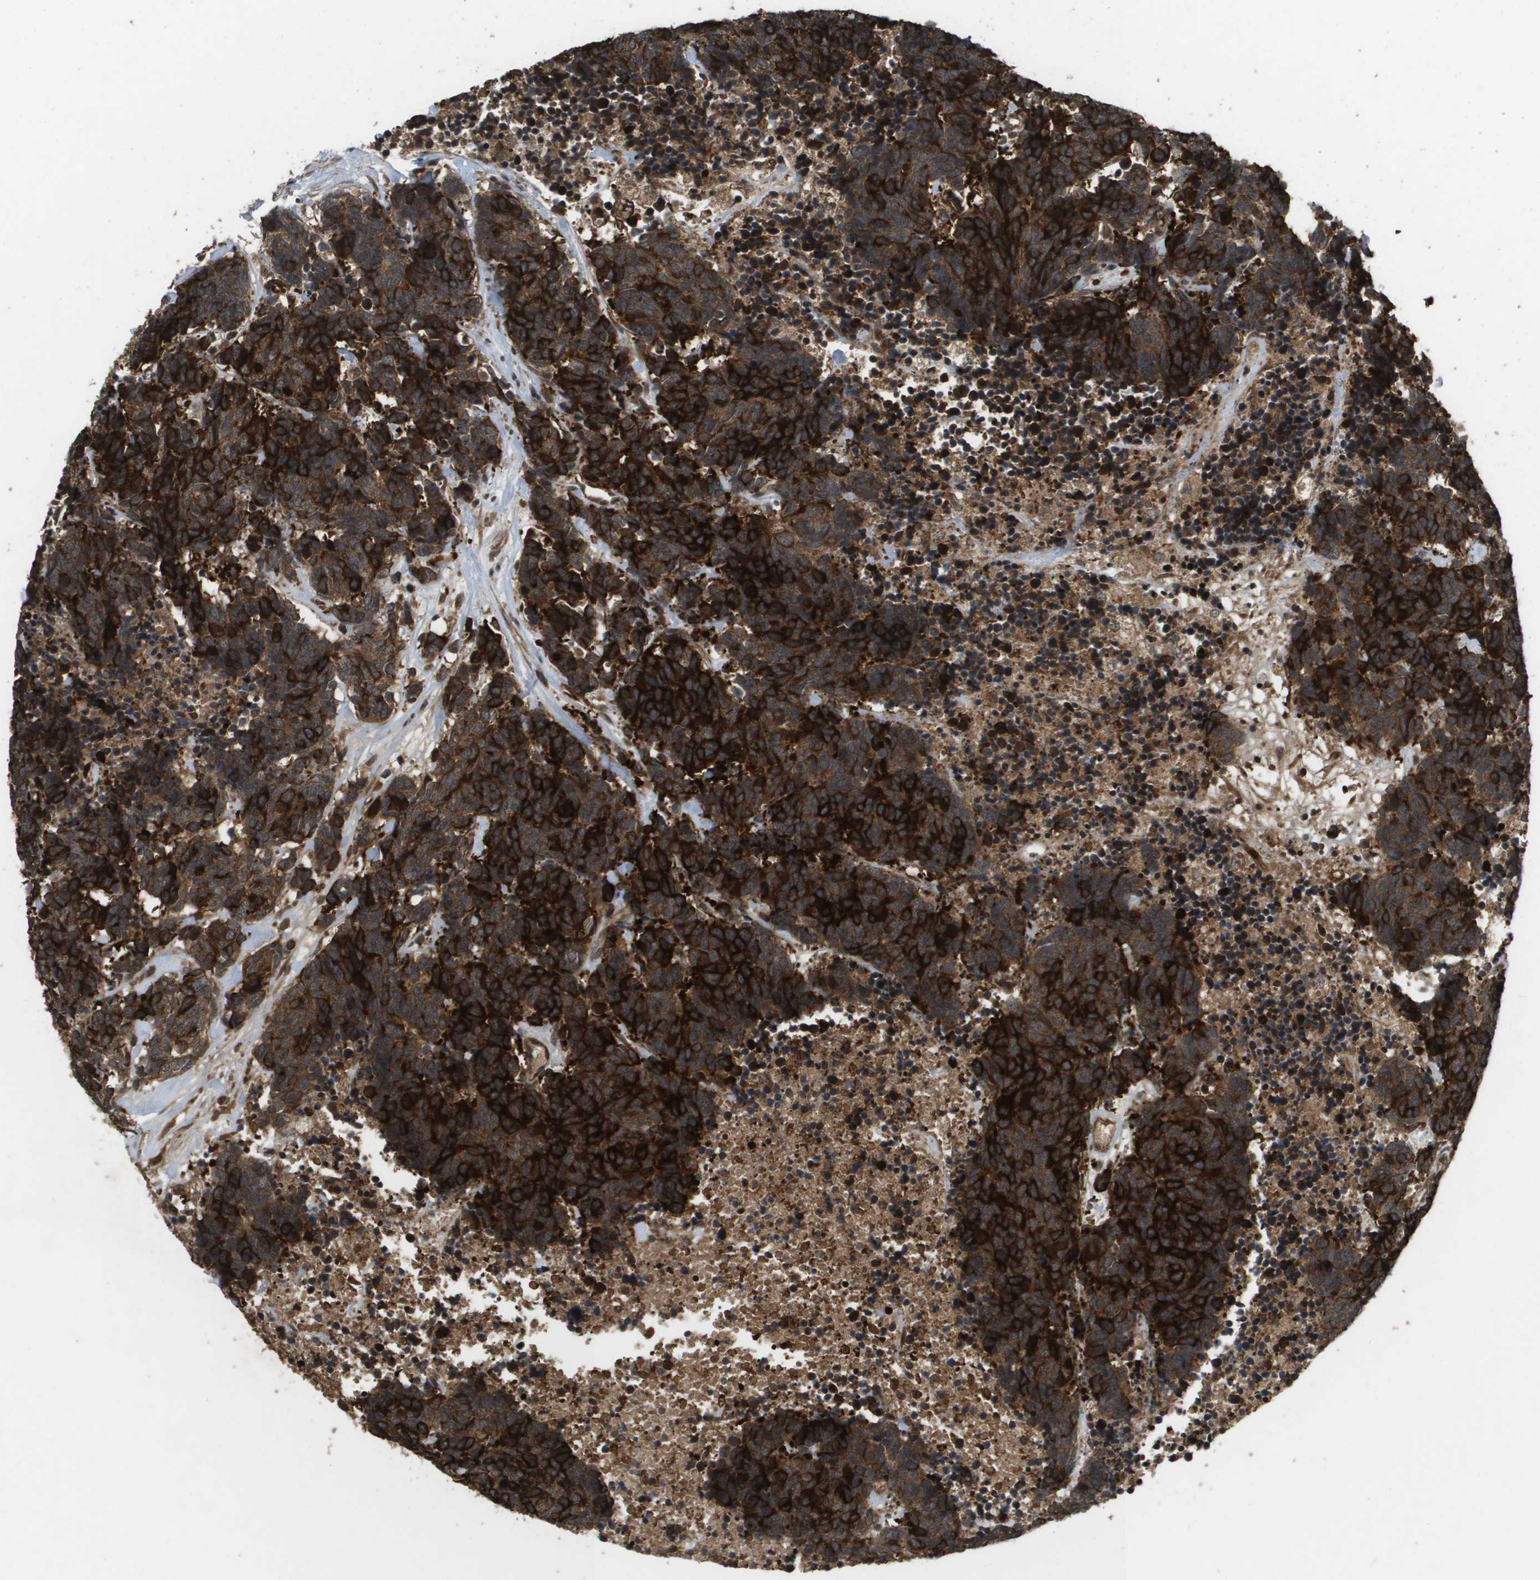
{"staining": {"intensity": "strong", "quantity": ">75%", "location": "cytoplasmic/membranous"}, "tissue": "carcinoid", "cell_type": "Tumor cells", "image_type": "cancer", "snomed": [{"axis": "morphology", "description": "Carcinoma, NOS"}, {"axis": "morphology", "description": "Carcinoid, malignant, NOS"}, {"axis": "topography", "description": "Urinary bladder"}], "caption": "A brown stain labels strong cytoplasmic/membranous expression of a protein in carcinoma tumor cells.", "gene": "KIF11", "patient": {"sex": "male", "age": 57}}